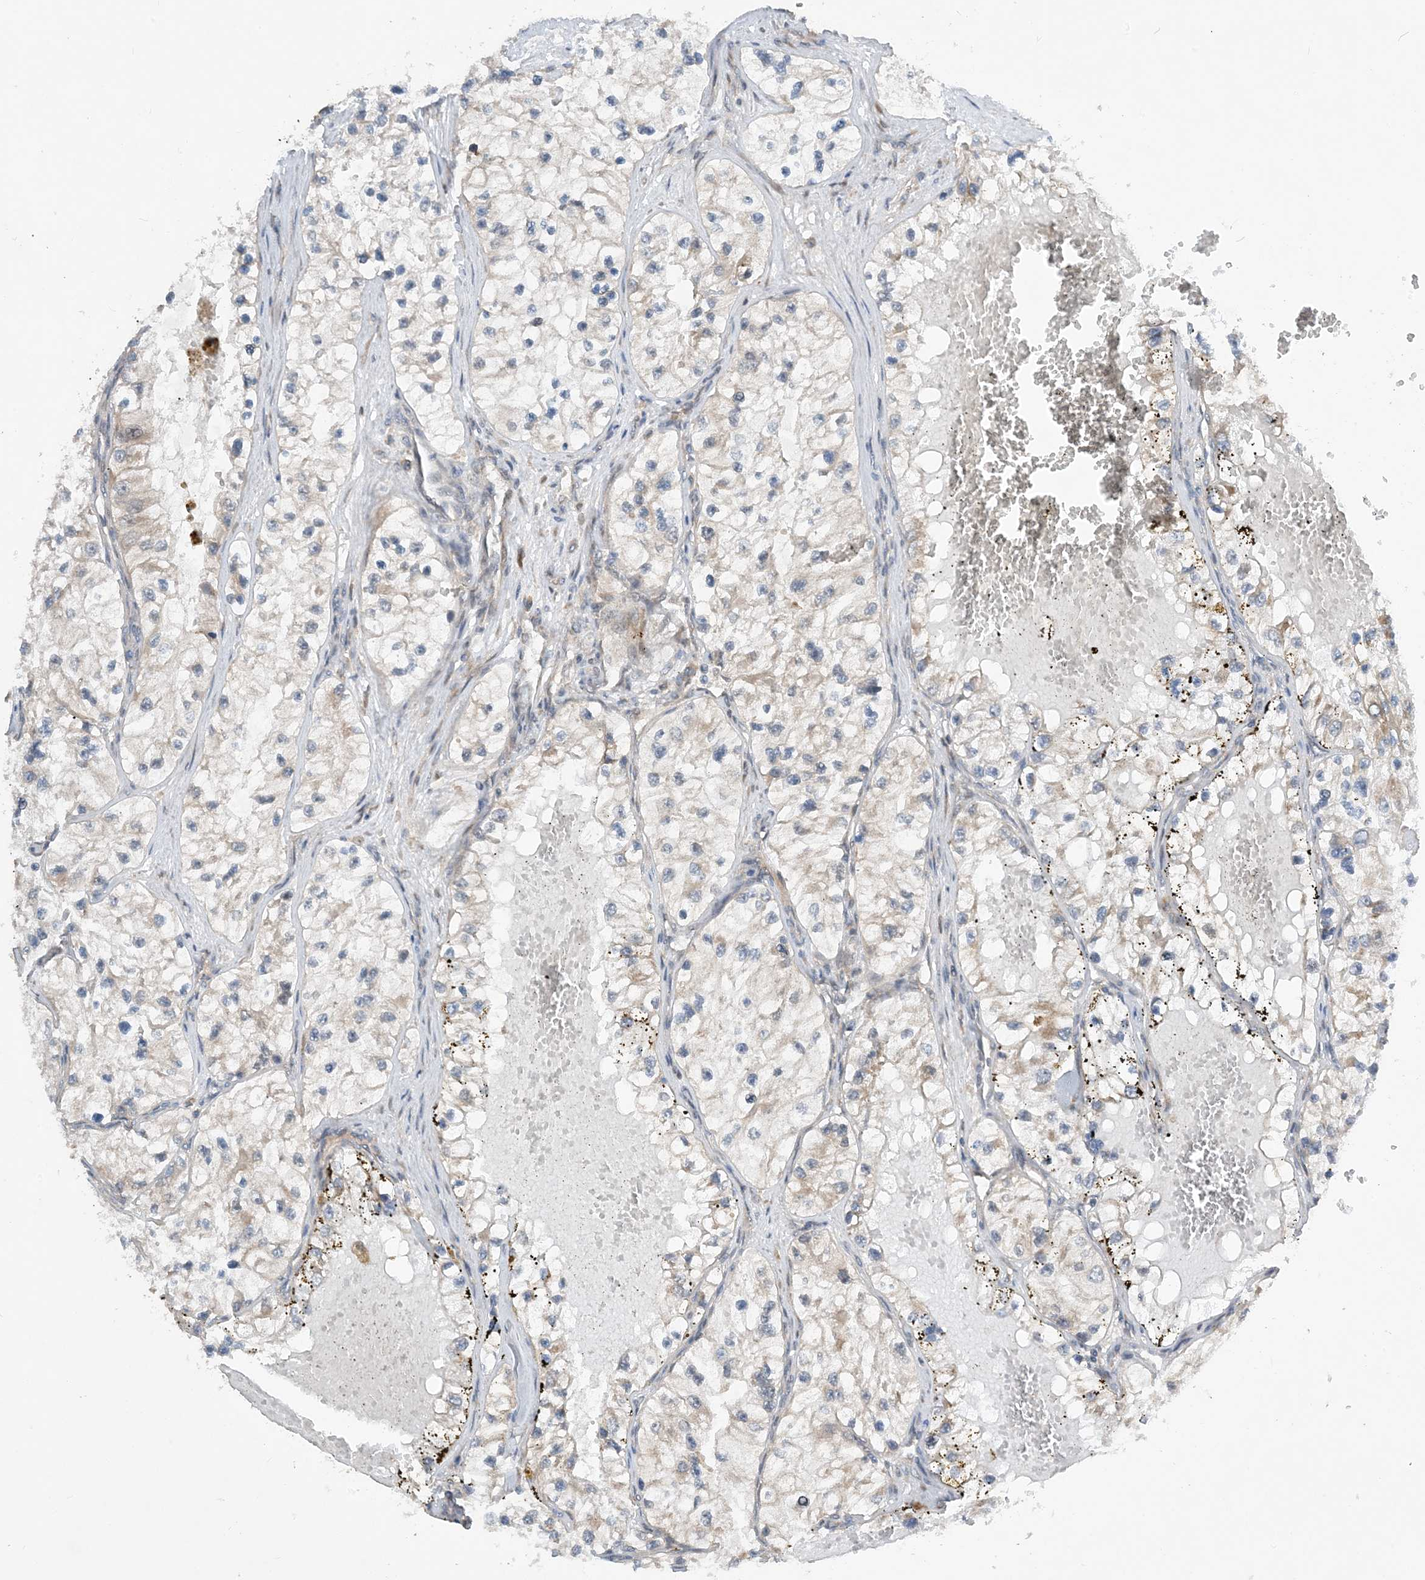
{"staining": {"intensity": "weak", "quantity": "25%-75%", "location": "cytoplasmic/membranous"}, "tissue": "renal cancer", "cell_type": "Tumor cells", "image_type": "cancer", "snomed": [{"axis": "morphology", "description": "Adenocarcinoma, NOS"}, {"axis": "topography", "description": "Kidney"}], "caption": "Tumor cells exhibit weak cytoplasmic/membranous staining in about 25%-75% of cells in renal cancer.", "gene": "PHOSPHO2", "patient": {"sex": "female", "age": 57}}